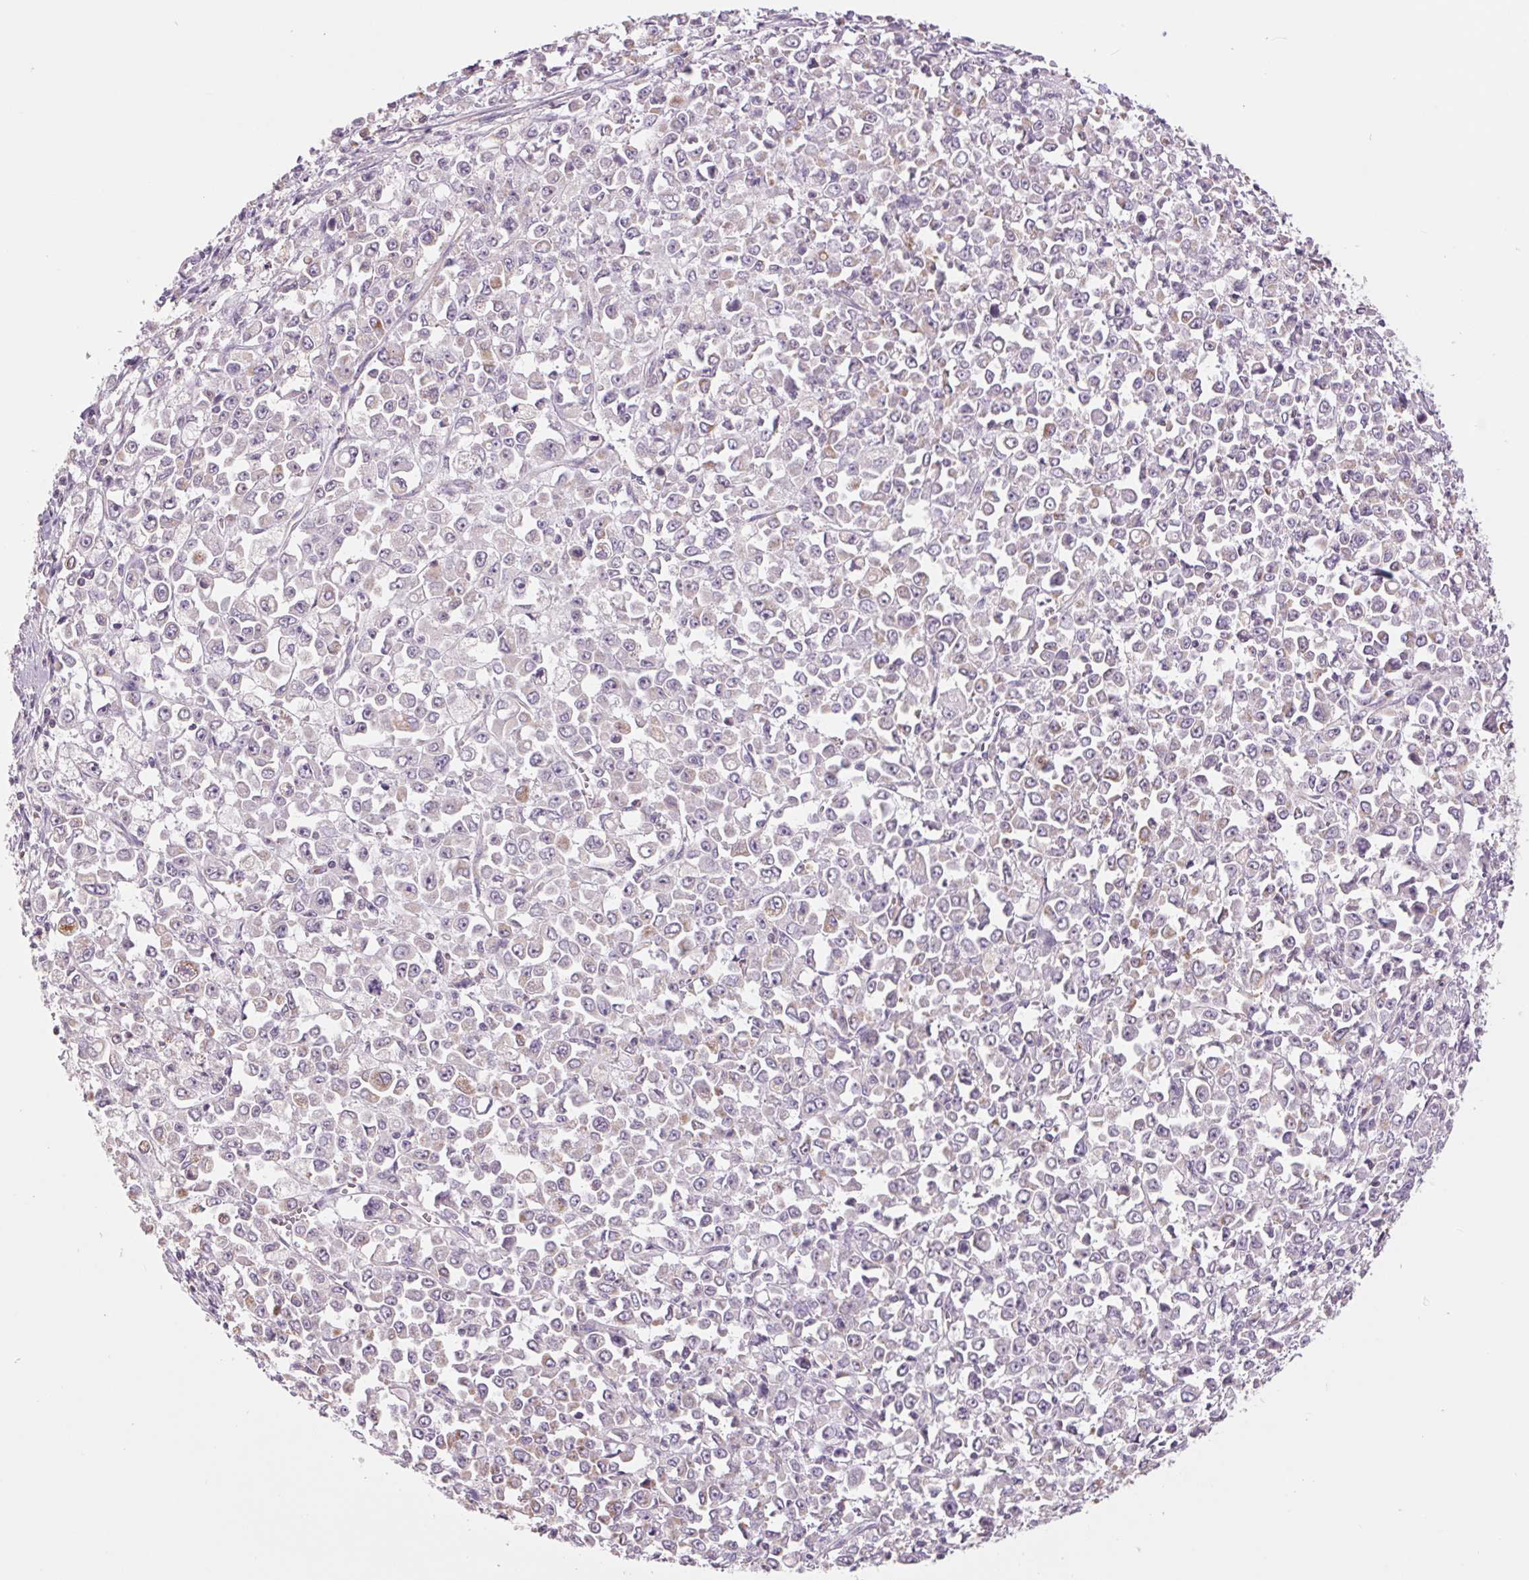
{"staining": {"intensity": "moderate", "quantity": "<25%", "location": "cytoplasmic/membranous"}, "tissue": "stomach cancer", "cell_type": "Tumor cells", "image_type": "cancer", "snomed": [{"axis": "morphology", "description": "Adenocarcinoma, NOS"}, {"axis": "topography", "description": "Stomach, upper"}], "caption": "Stomach cancer stained with a protein marker displays moderate staining in tumor cells.", "gene": "COX6A1", "patient": {"sex": "male", "age": 70}}